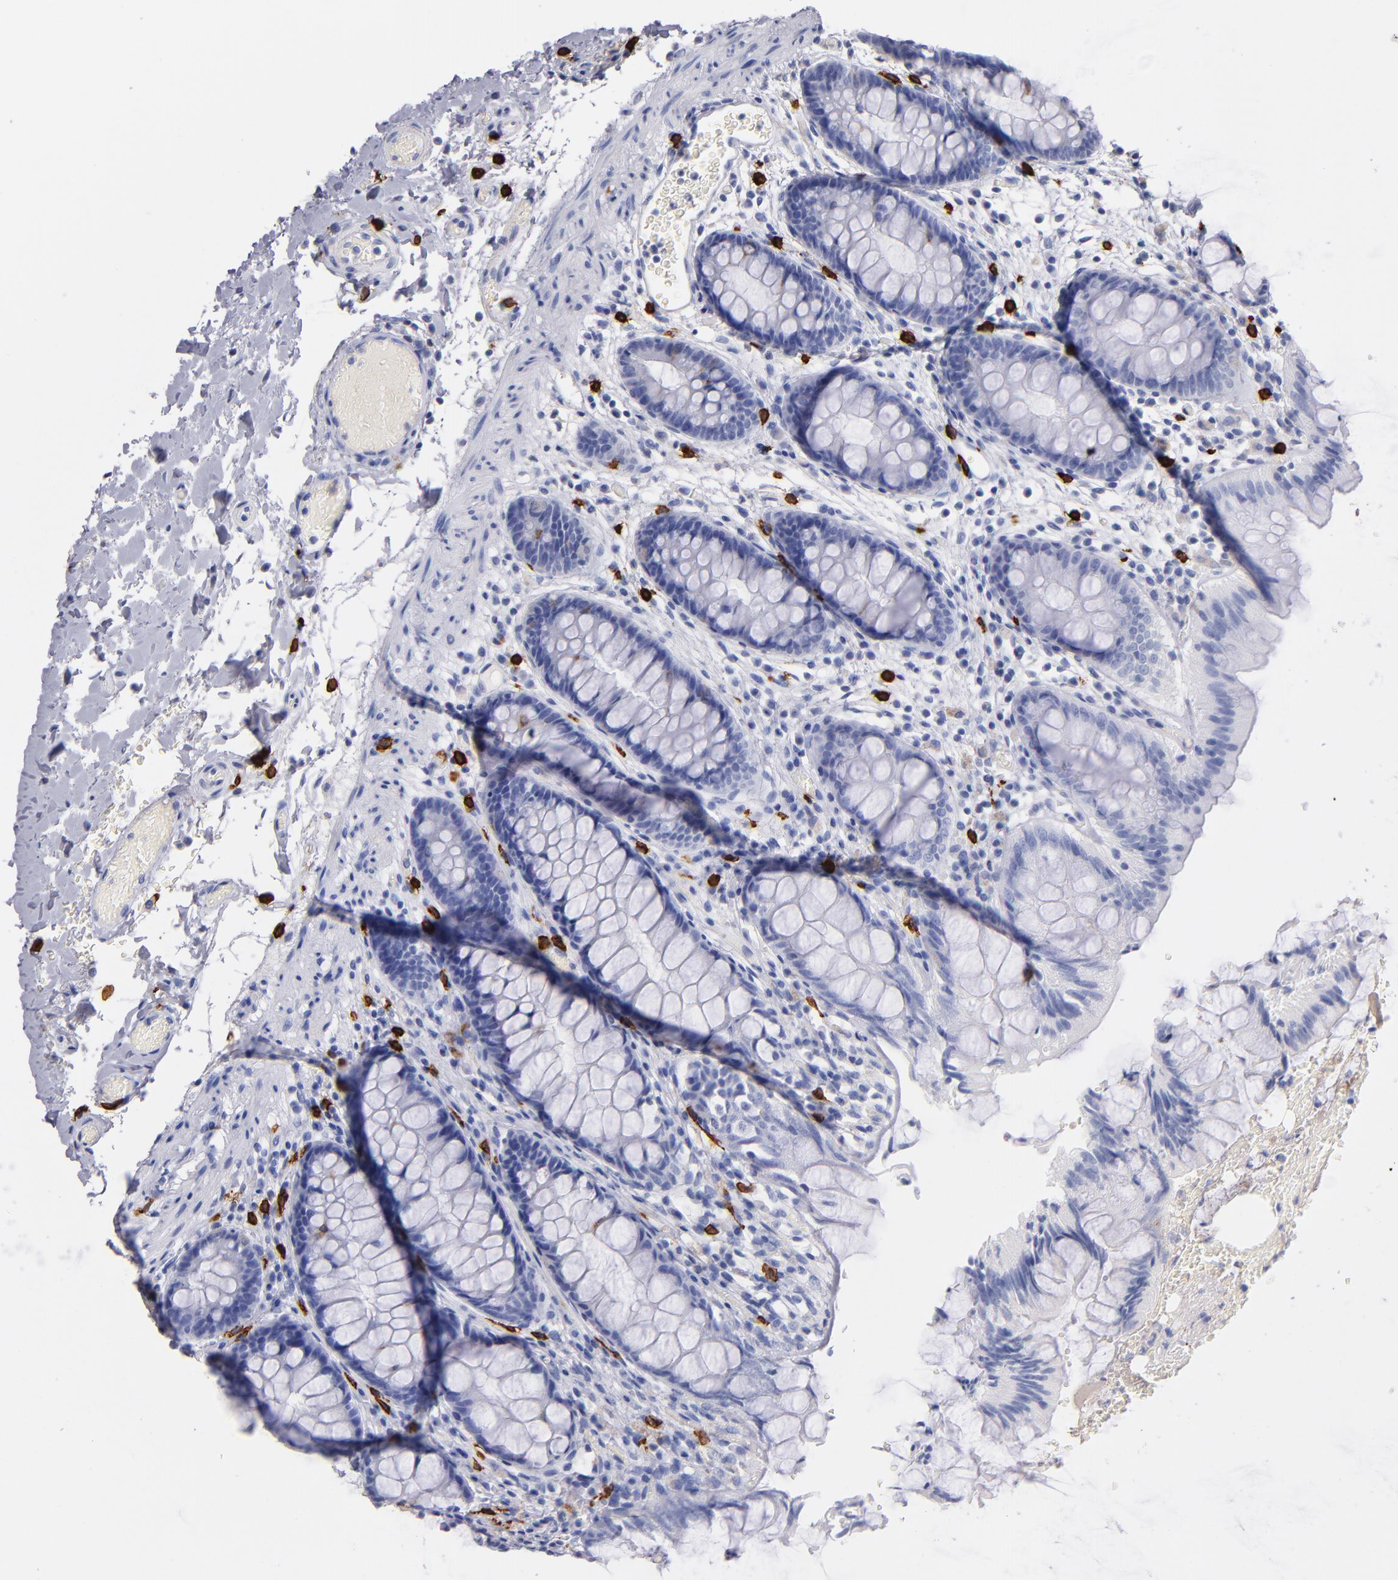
{"staining": {"intensity": "negative", "quantity": "none", "location": "none"}, "tissue": "colon", "cell_type": "Endothelial cells", "image_type": "normal", "snomed": [{"axis": "morphology", "description": "Normal tissue, NOS"}, {"axis": "topography", "description": "Smooth muscle"}, {"axis": "topography", "description": "Colon"}], "caption": "The immunohistochemistry (IHC) micrograph has no significant staining in endothelial cells of colon.", "gene": "KIT", "patient": {"sex": "male", "age": 67}}